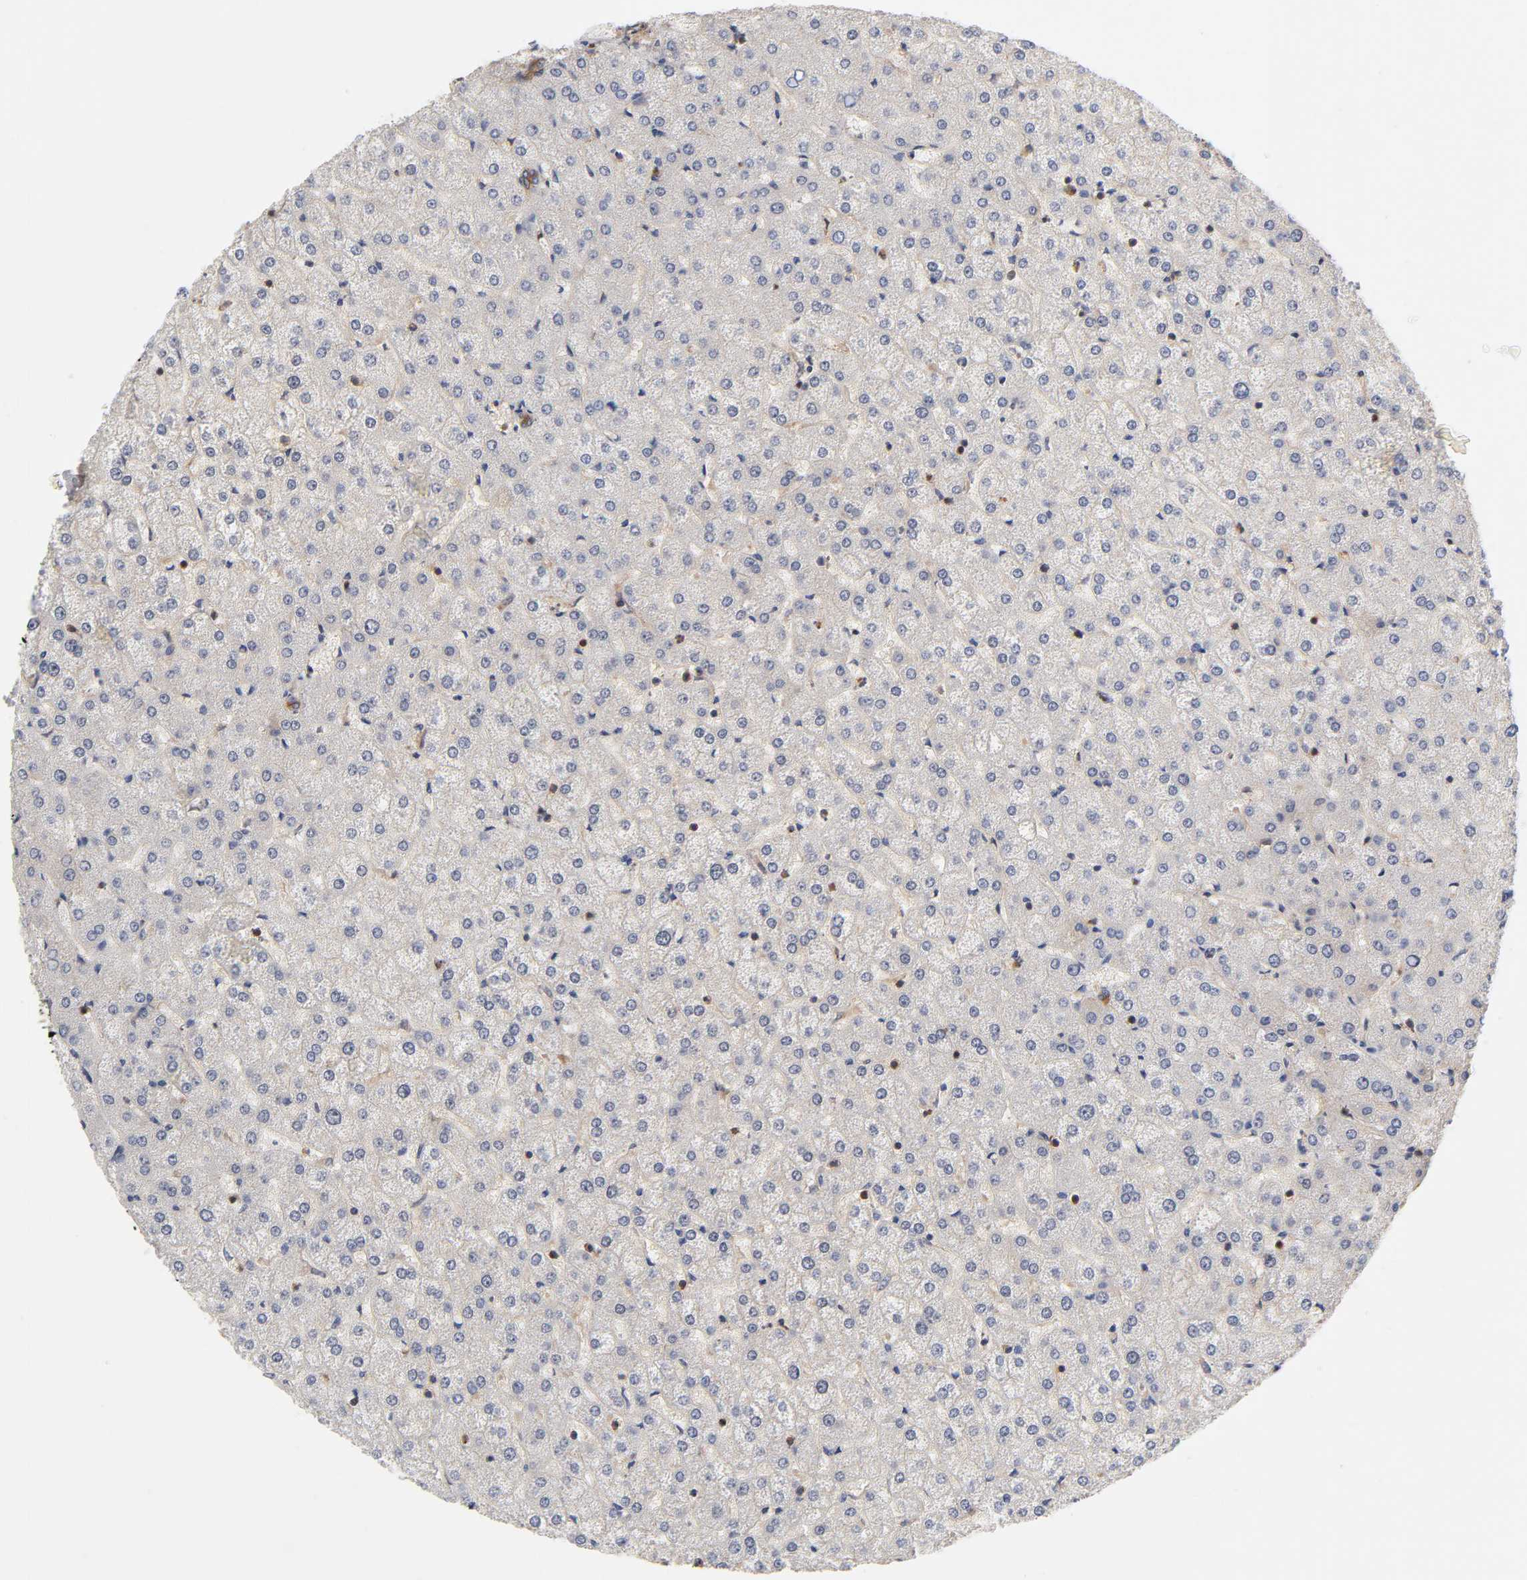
{"staining": {"intensity": "moderate", "quantity": ">75%", "location": "cytoplasmic/membranous"}, "tissue": "liver", "cell_type": "Cholangiocytes", "image_type": "normal", "snomed": [{"axis": "morphology", "description": "Normal tissue, NOS"}, {"axis": "topography", "description": "Liver"}], "caption": "Human liver stained with a protein marker shows moderate staining in cholangiocytes.", "gene": "LAMTOR2", "patient": {"sex": "female", "age": 32}}